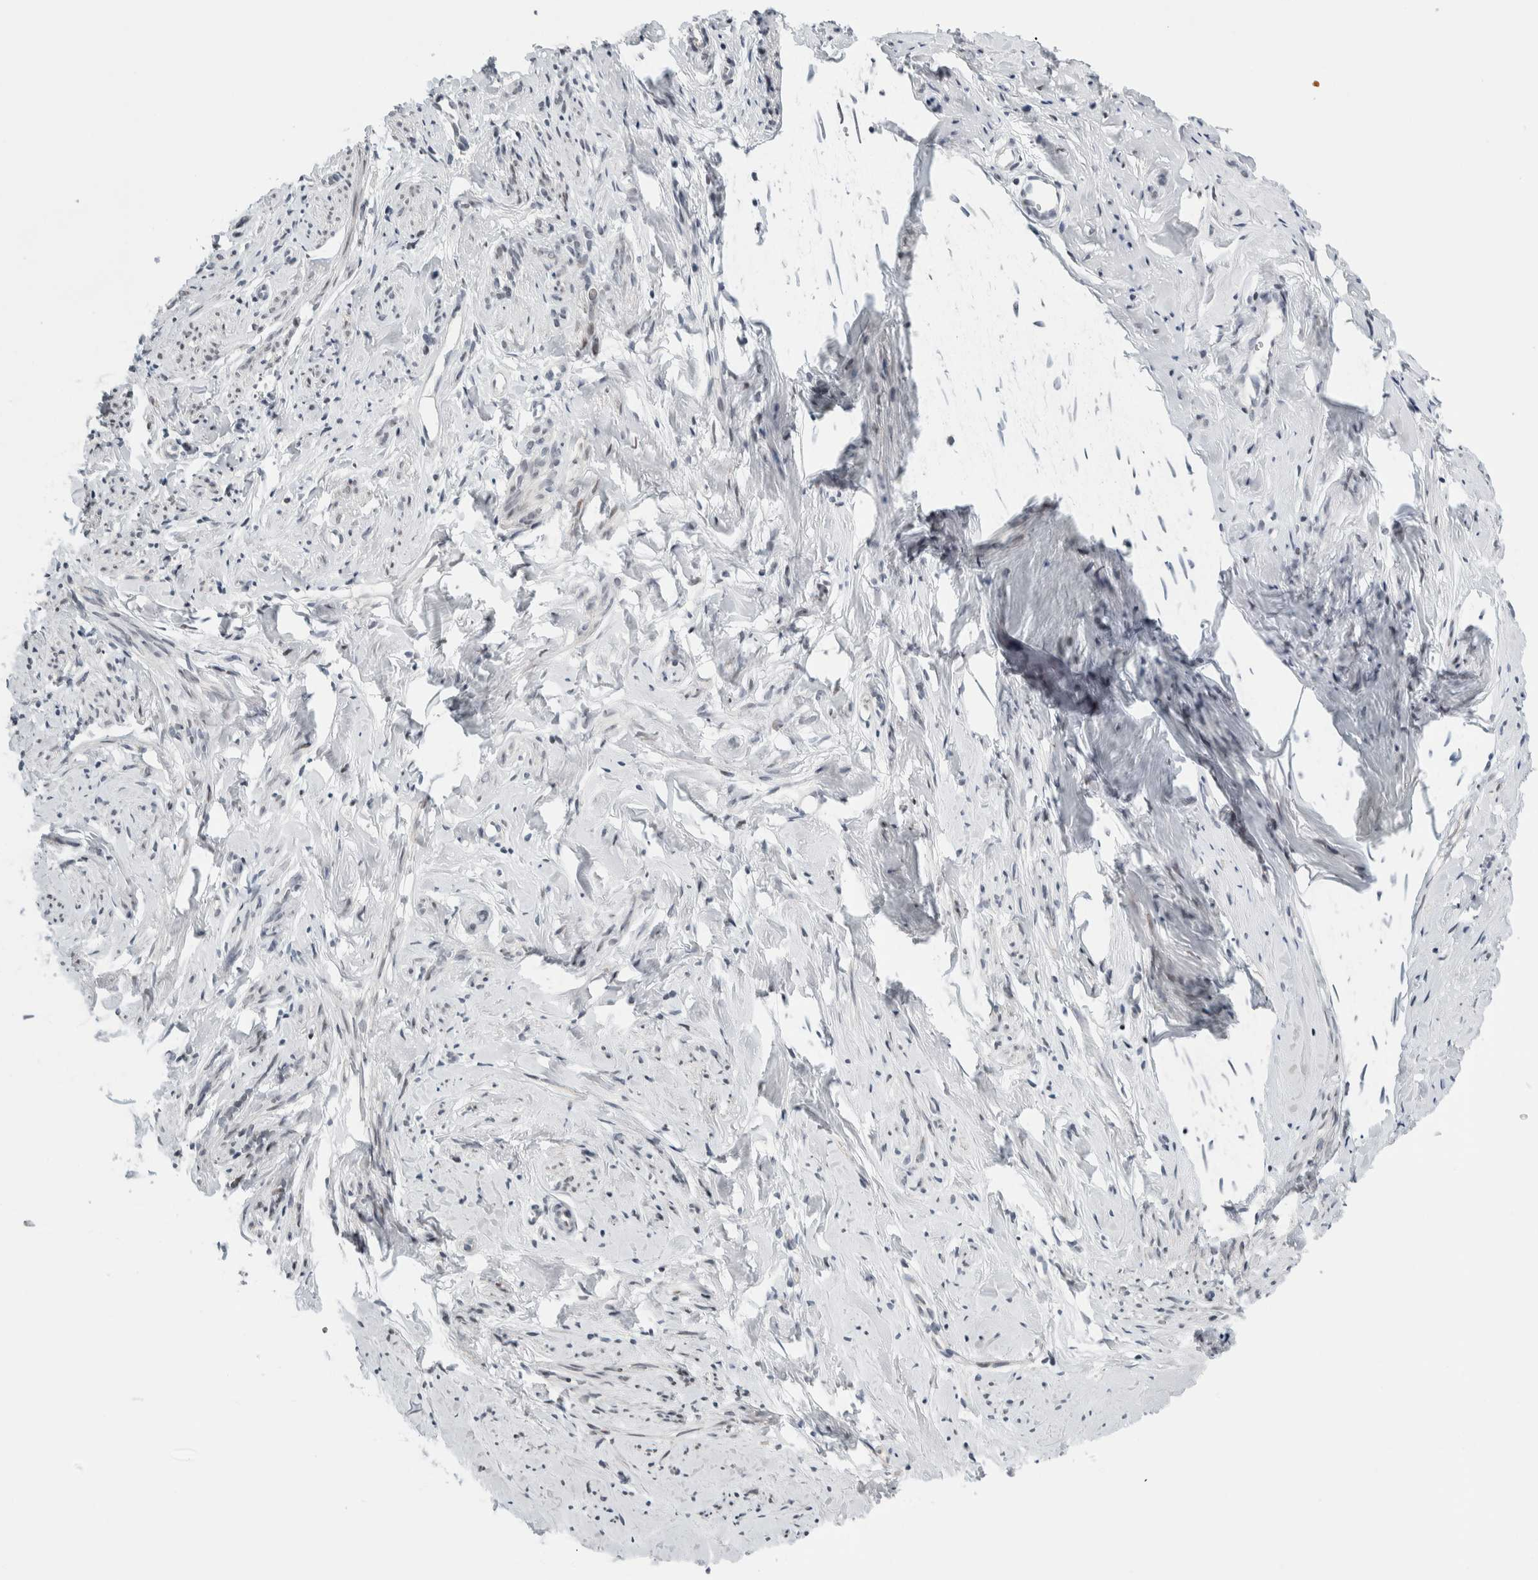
{"staining": {"intensity": "moderate", "quantity": "<25%", "location": "cytoplasmic/membranous"}, "tissue": "cervix", "cell_type": "Squamous epithelial cells", "image_type": "normal", "snomed": [{"axis": "morphology", "description": "Normal tissue, NOS"}, {"axis": "topography", "description": "Cervix"}], "caption": "An image of human cervix stained for a protein reveals moderate cytoplasmic/membranous brown staining in squamous epithelial cells.", "gene": "NEUROD1", "patient": {"sex": "female", "age": 75}}